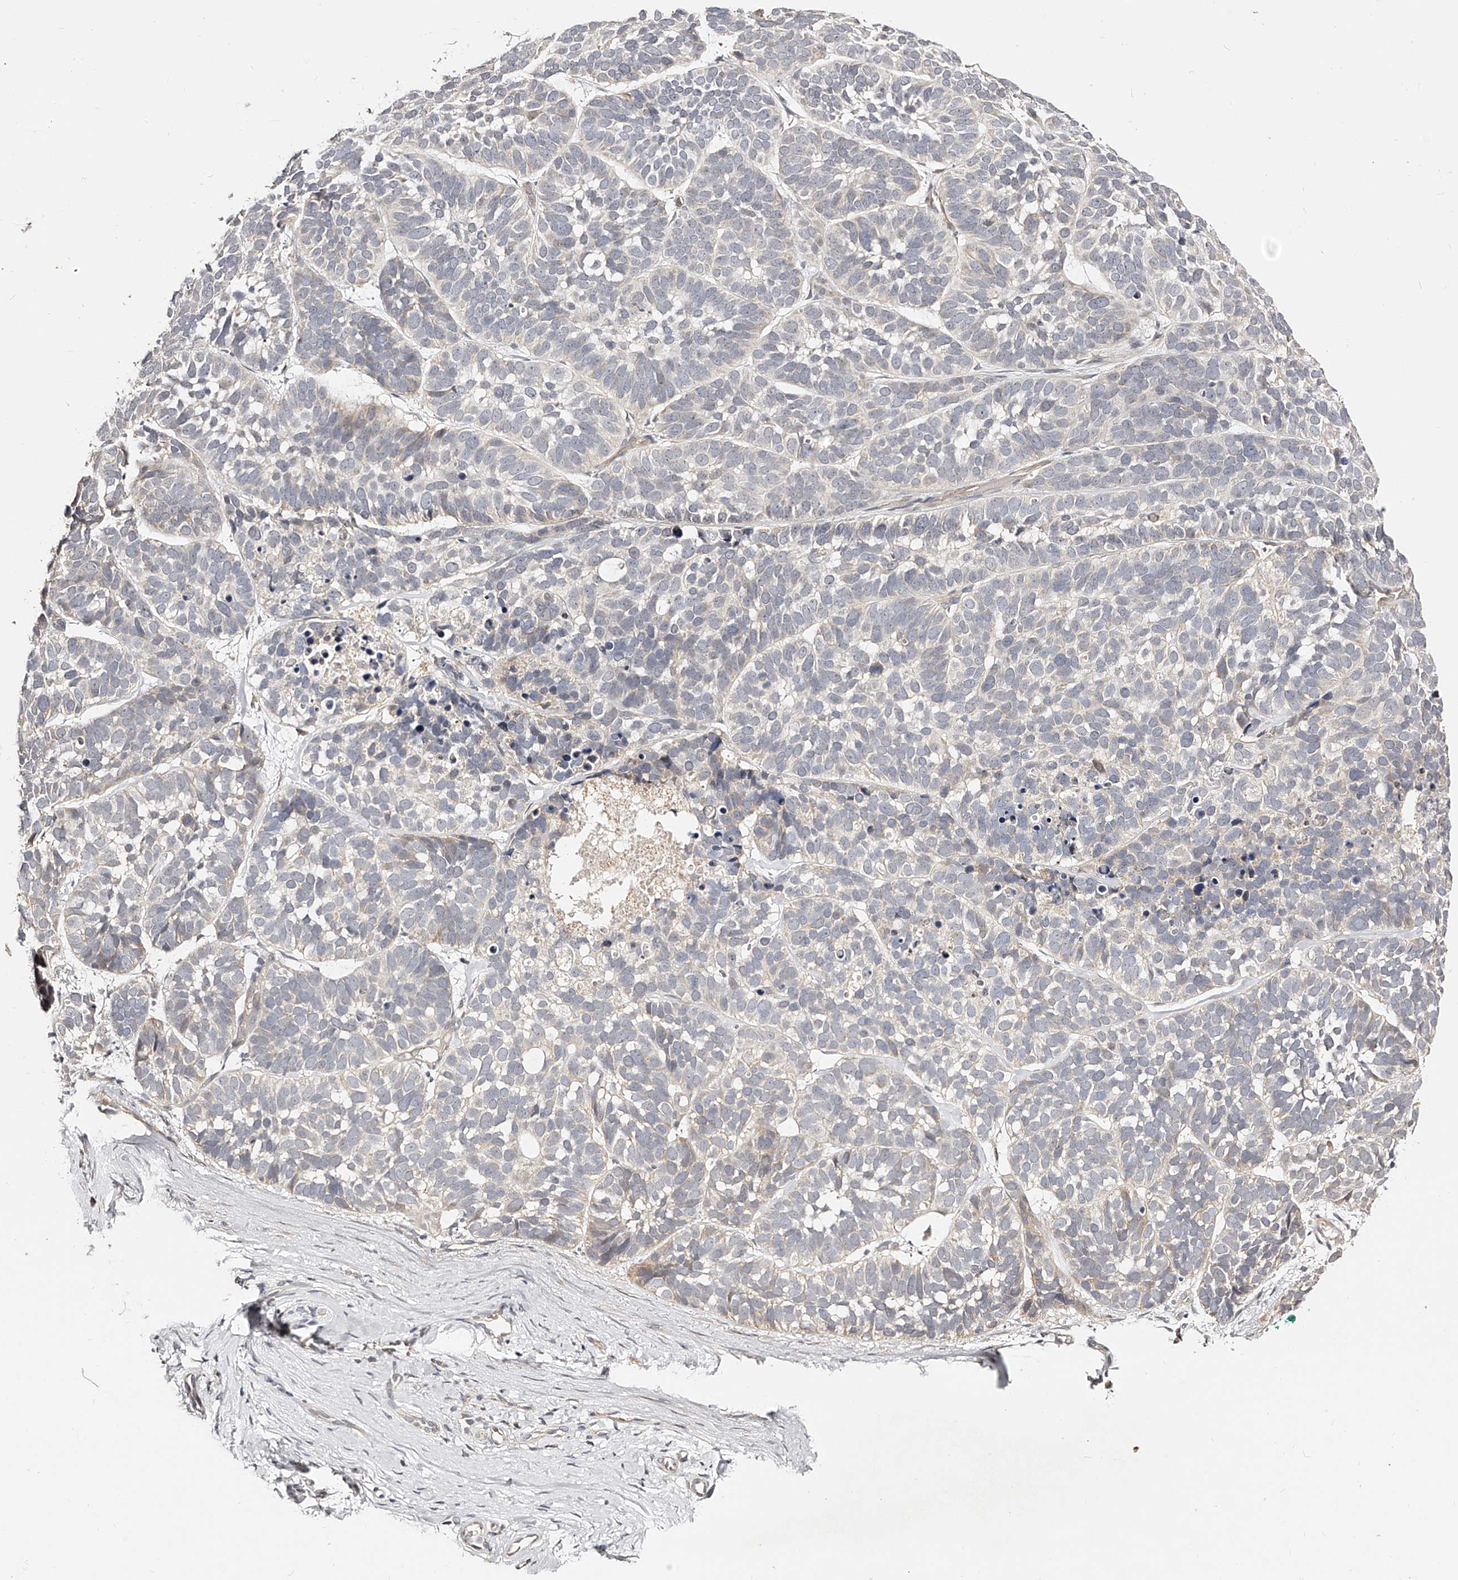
{"staining": {"intensity": "weak", "quantity": "<25%", "location": "cytoplasmic/membranous"}, "tissue": "skin cancer", "cell_type": "Tumor cells", "image_type": "cancer", "snomed": [{"axis": "morphology", "description": "Basal cell carcinoma"}, {"axis": "topography", "description": "Skin"}], "caption": "An IHC image of basal cell carcinoma (skin) is shown. There is no staining in tumor cells of basal cell carcinoma (skin).", "gene": "ZNF789", "patient": {"sex": "male", "age": 62}}